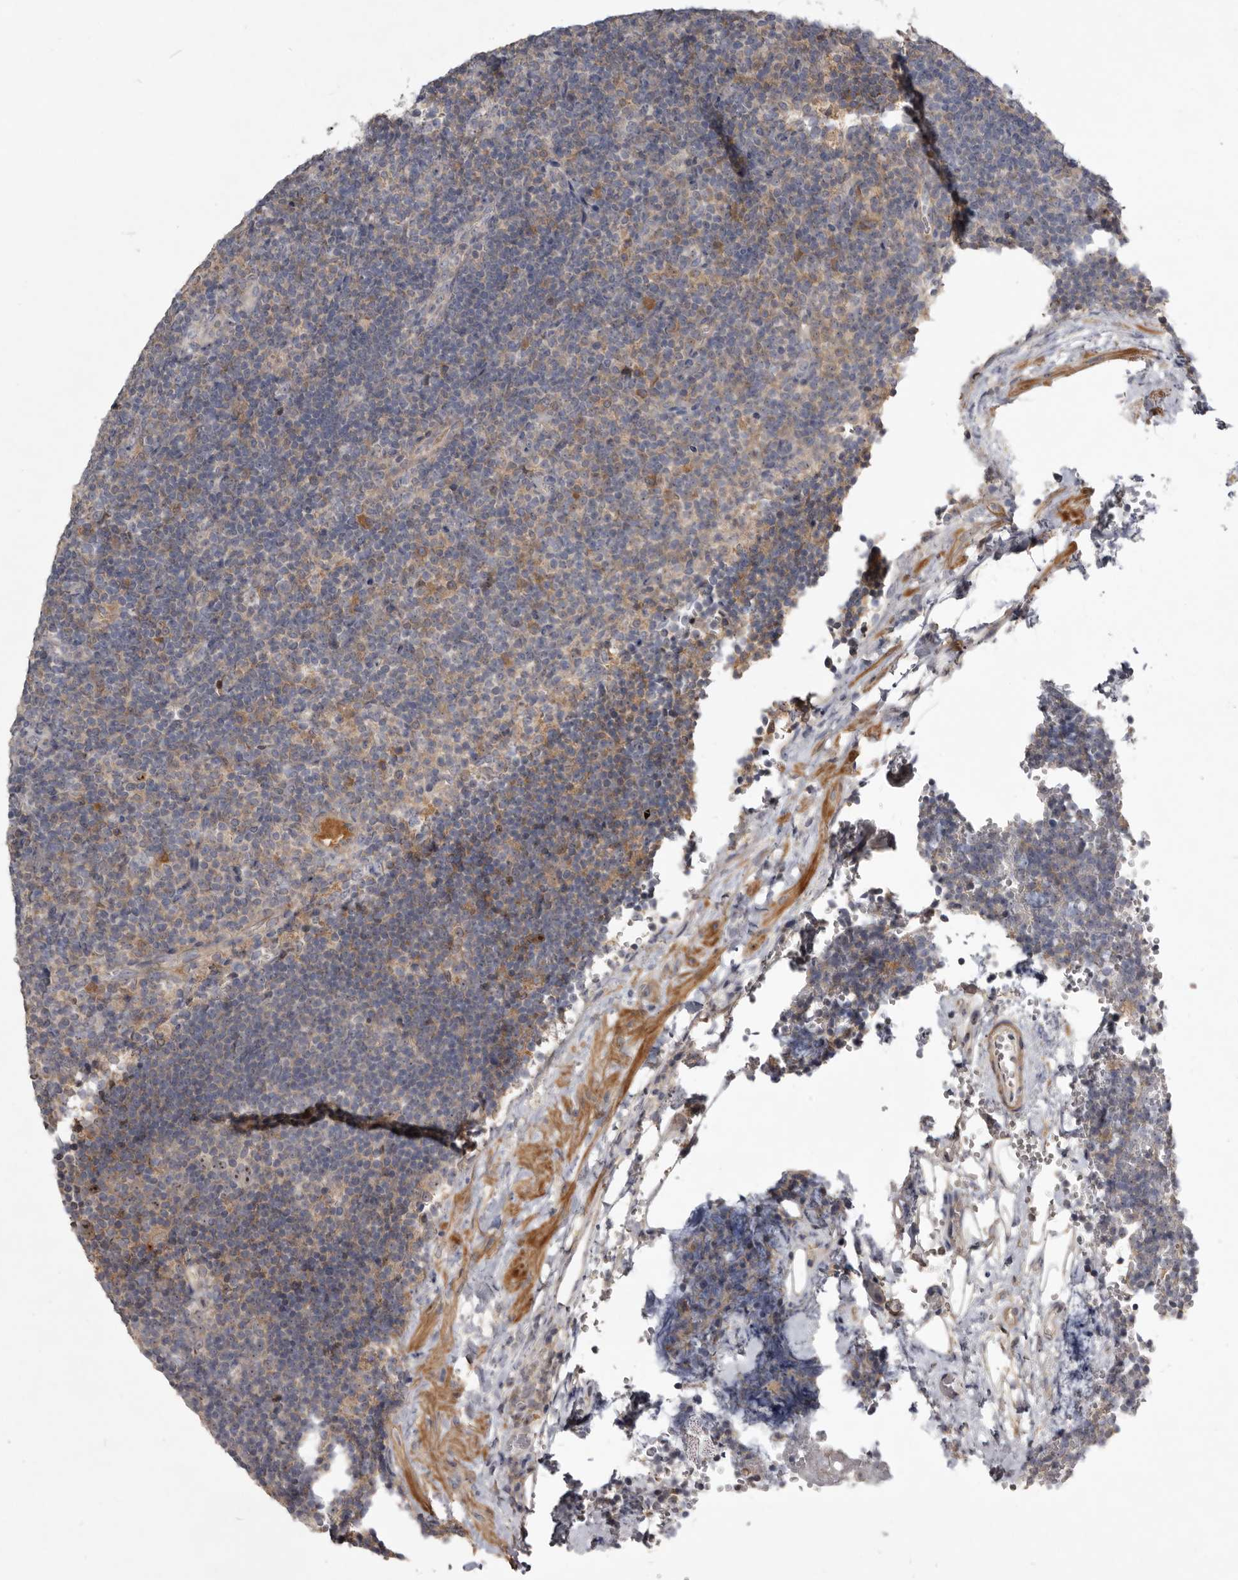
{"staining": {"intensity": "weak", "quantity": "<25%", "location": "cytoplasmic/membranous"}, "tissue": "lymphoma", "cell_type": "Tumor cells", "image_type": "cancer", "snomed": [{"axis": "morphology", "description": "Hodgkin's disease, NOS"}, {"axis": "topography", "description": "Lymph node"}], "caption": "Immunohistochemical staining of Hodgkin's disease exhibits no significant positivity in tumor cells.", "gene": "TTC39A", "patient": {"sex": "female", "age": 57}}